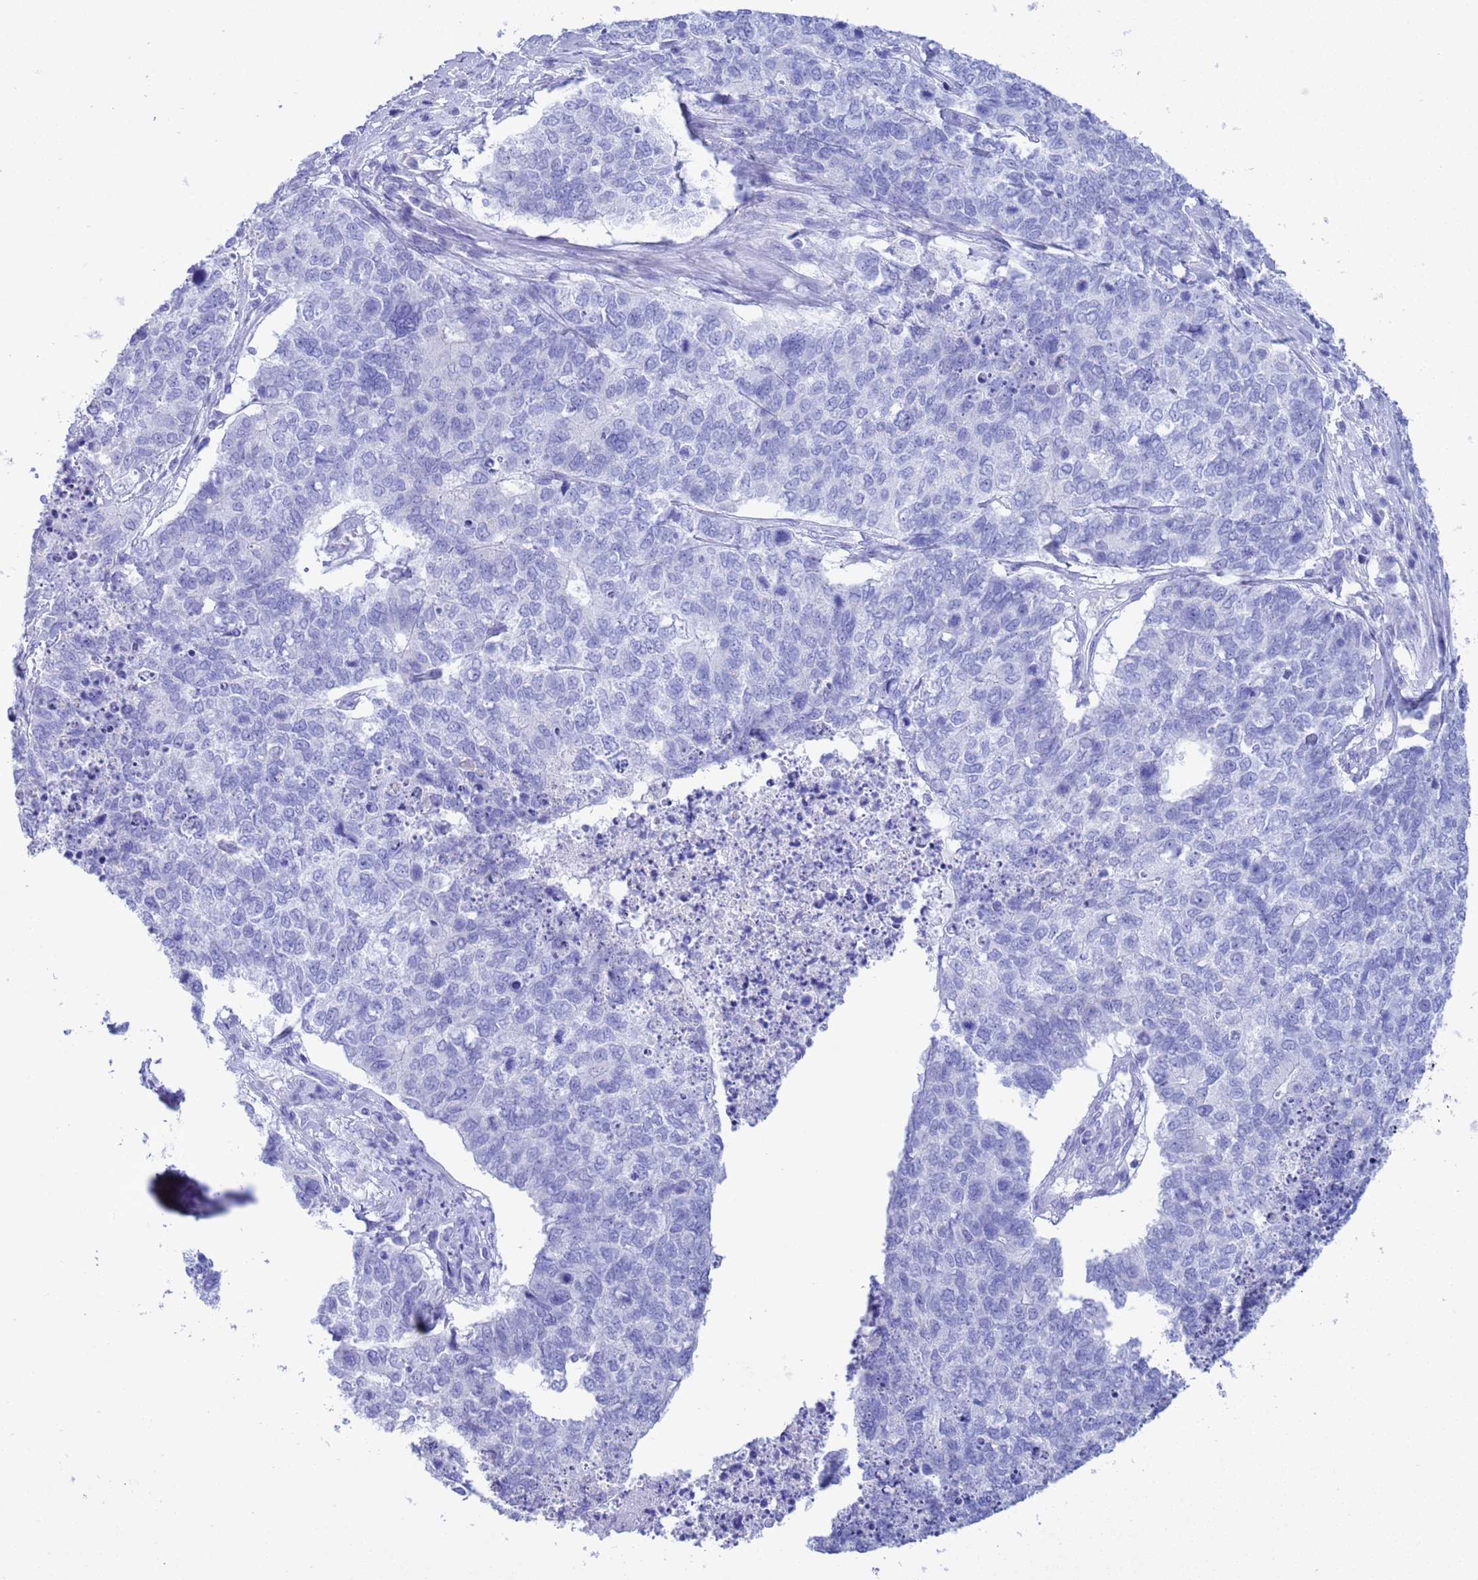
{"staining": {"intensity": "negative", "quantity": "none", "location": "none"}, "tissue": "cervical cancer", "cell_type": "Tumor cells", "image_type": "cancer", "snomed": [{"axis": "morphology", "description": "Squamous cell carcinoma, NOS"}, {"axis": "topography", "description": "Cervix"}], "caption": "Tumor cells are negative for protein expression in human cervical squamous cell carcinoma.", "gene": "GSTM1", "patient": {"sex": "female", "age": 63}}